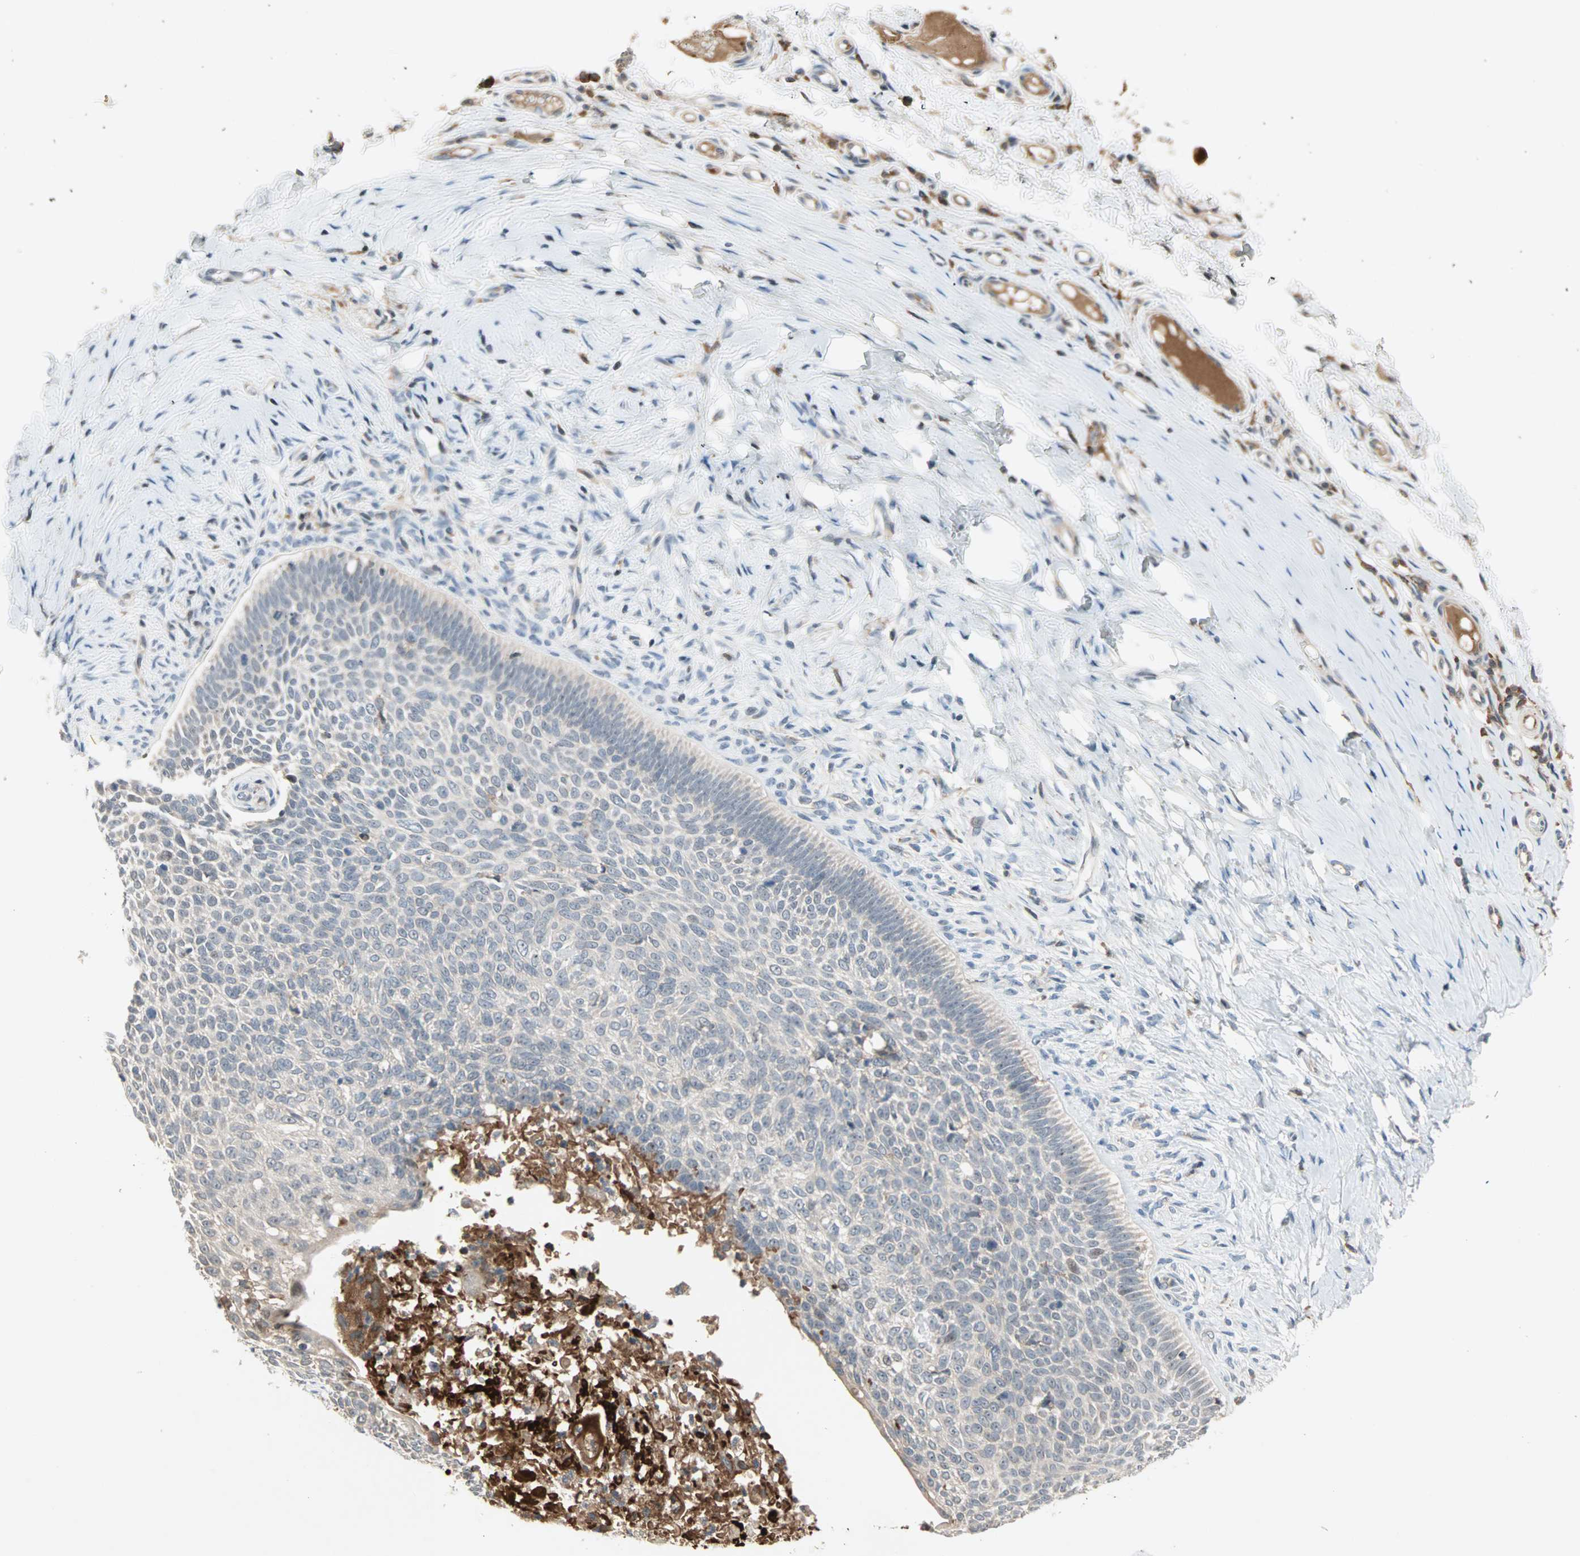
{"staining": {"intensity": "weak", "quantity": "25%-75%", "location": "cytoplasmic/membranous"}, "tissue": "skin cancer", "cell_type": "Tumor cells", "image_type": "cancer", "snomed": [{"axis": "morphology", "description": "Normal tissue, NOS"}, {"axis": "morphology", "description": "Basal cell carcinoma"}, {"axis": "topography", "description": "Skin"}], "caption": "Skin cancer stained with IHC demonstrates weak cytoplasmic/membranous staining in approximately 25%-75% of tumor cells. The protein is stained brown, and the nuclei are stained in blue (DAB IHC with brightfield microscopy, high magnification).", "gene": "PROS1", "patient": {"sex": "male", "age": 87}}